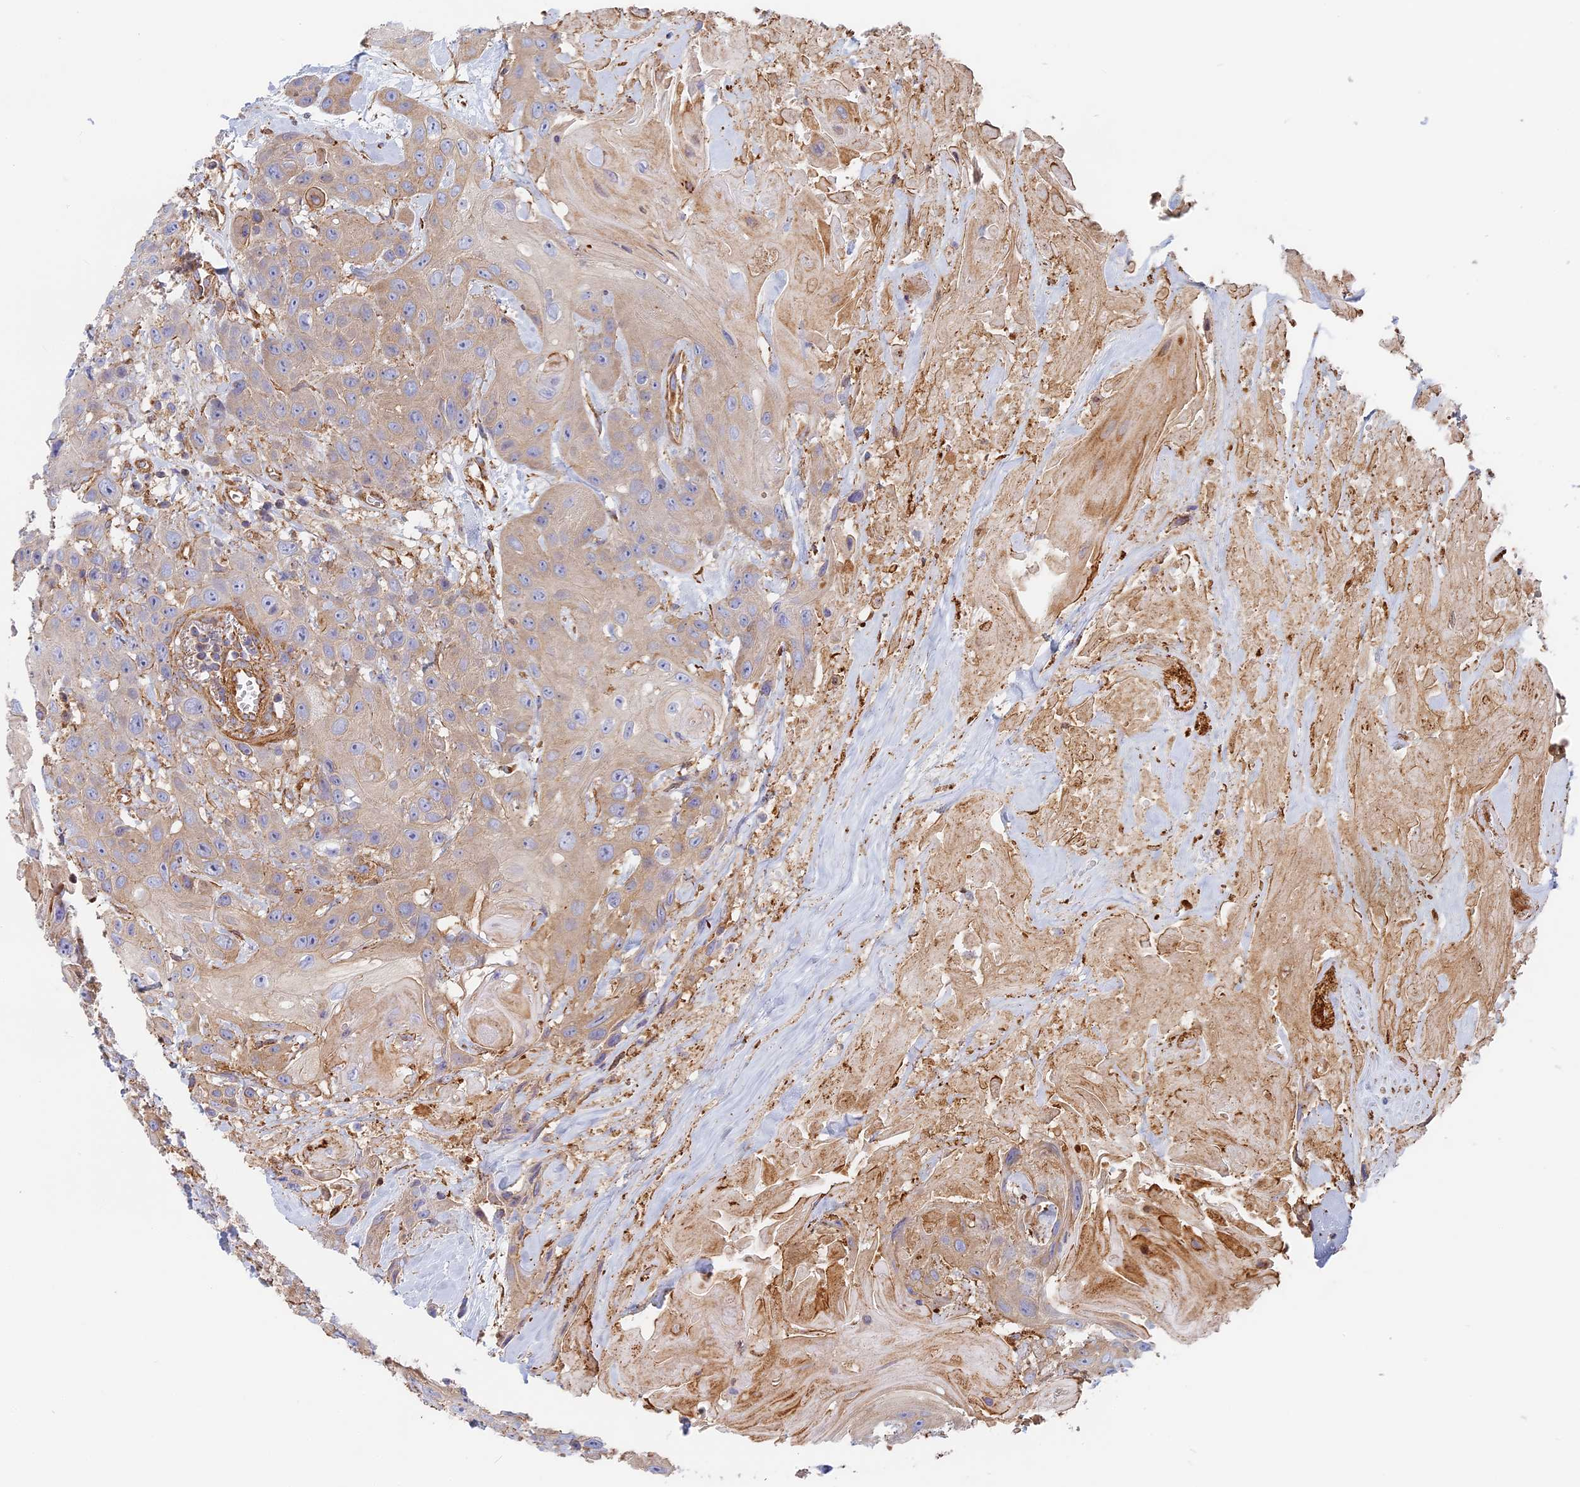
{"staining": {"intensity": "weak", "quantity": "25%-75%", "location": "cytoplasmic/membranous"}, "tissue": "head and neck cancer", "cell_type": "Tumor cells", "image_type": "cancer", "snomed": [{"axis": "morphology", "description": "Squamous cell carcinoma, NOS"}, {"axis": "topography", "description": "Head-Neck"}], "caption": "Head and neck cancer tissue reveals weak cytoplasmic/membranous positivity in about 25%-75% of tumor cells", "gene": "DDA1", "patient": {"sex": "male", "age": 81}}